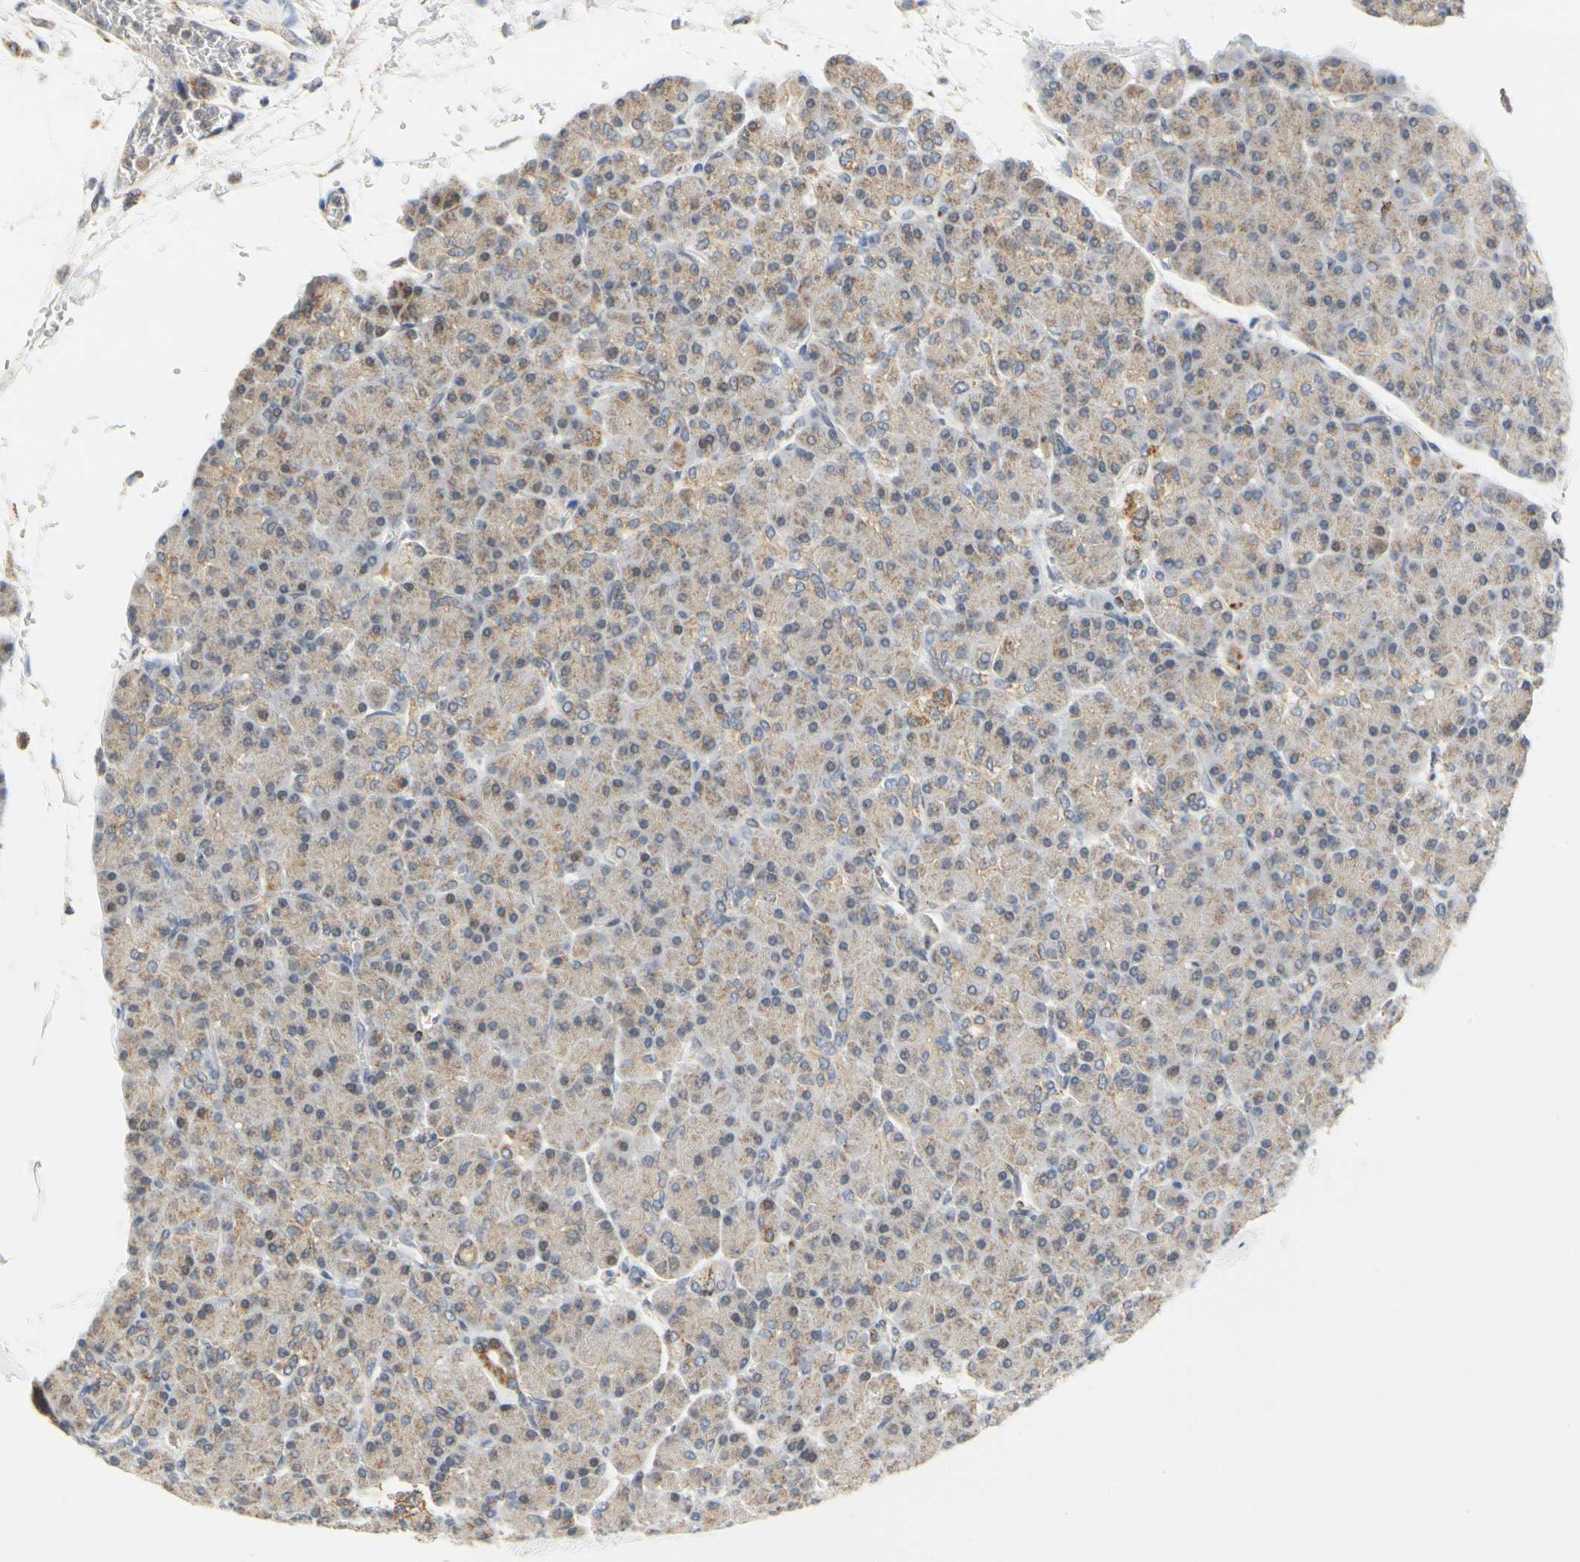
{"staining": {"intensity": "weak", "quantity": "25%-75%", "location": "cytoplasmic/membranous"}, "tissue": "pancreas", "cell_type": "Exocrine glandular cells", "image_type": "normal", "snomed": [{"axis": "morphology", "description": "Normal tissue, NOS"}, {"axis": "topography", "description": "Pancreas"}], "caption": "The photomicrograph shows a brown stain indicating the presence of a protein in the cytoplasmic/membranous of exocrine glandular cells in pancreas.", "gene": "SFXN3", "patient": {"sex": "female", "age": 43}}